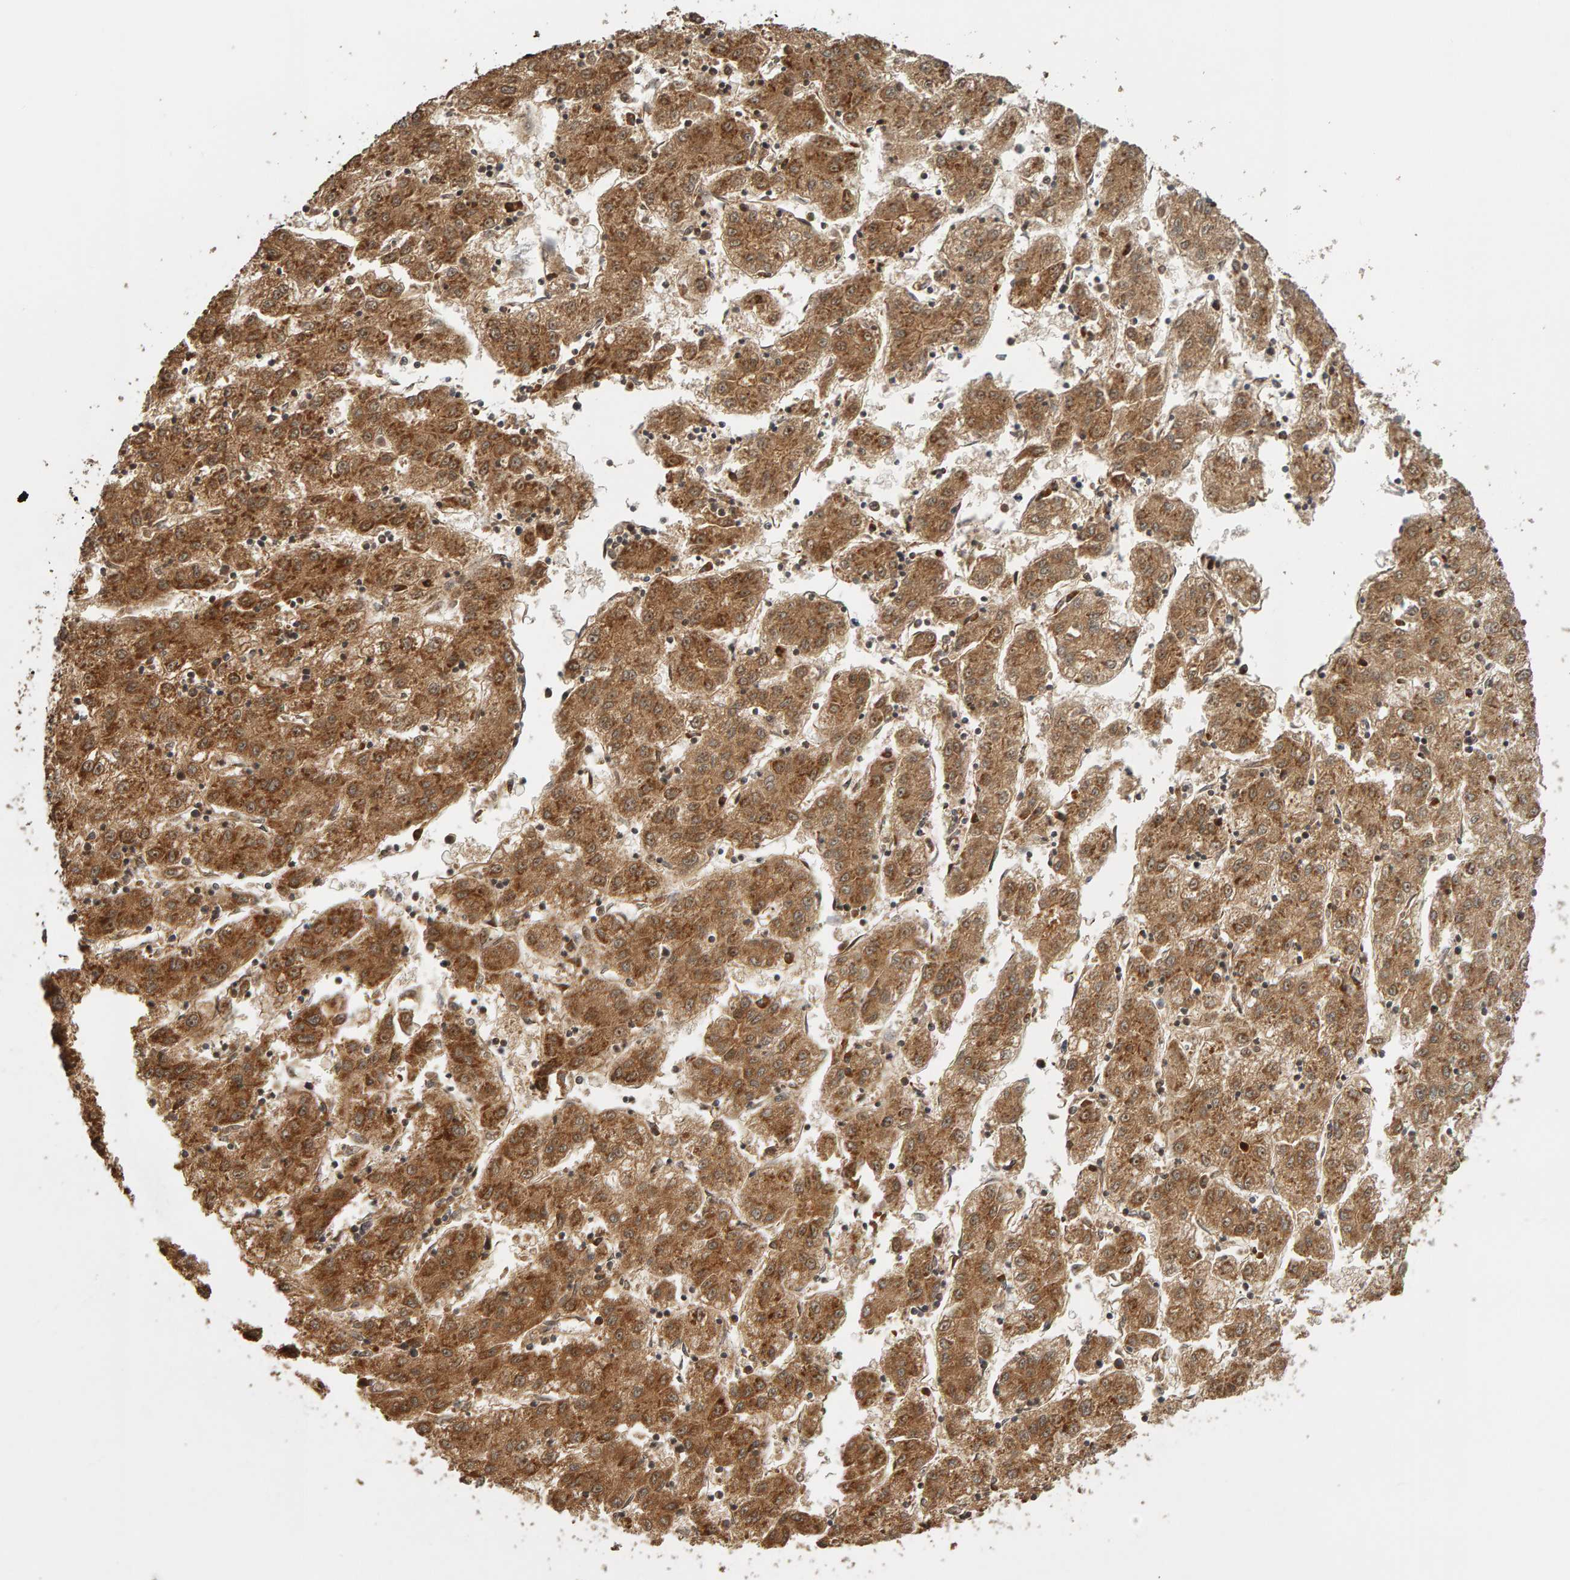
{"staining": {"intensity": "moderate", "quantity": ">75%", "location": "cytoplasmic/membranous"}, "tissue": "liver cancer", "cell_type": "Tumor cells", "image_type": "cancer", "snomed": [{"axis": "morphology", "description": "Carcinoma, Hepatocellular, NOS"}, {"axis": "topography", "description": "Liver"}], "caption": "Moderate cytoplasmic/membranous staining is identified in about >75% of tumor cells in hepatocellular carcinoma (liver).", "gene": "ZFAND1", "patient": {"sex": "male", "age": 72}}